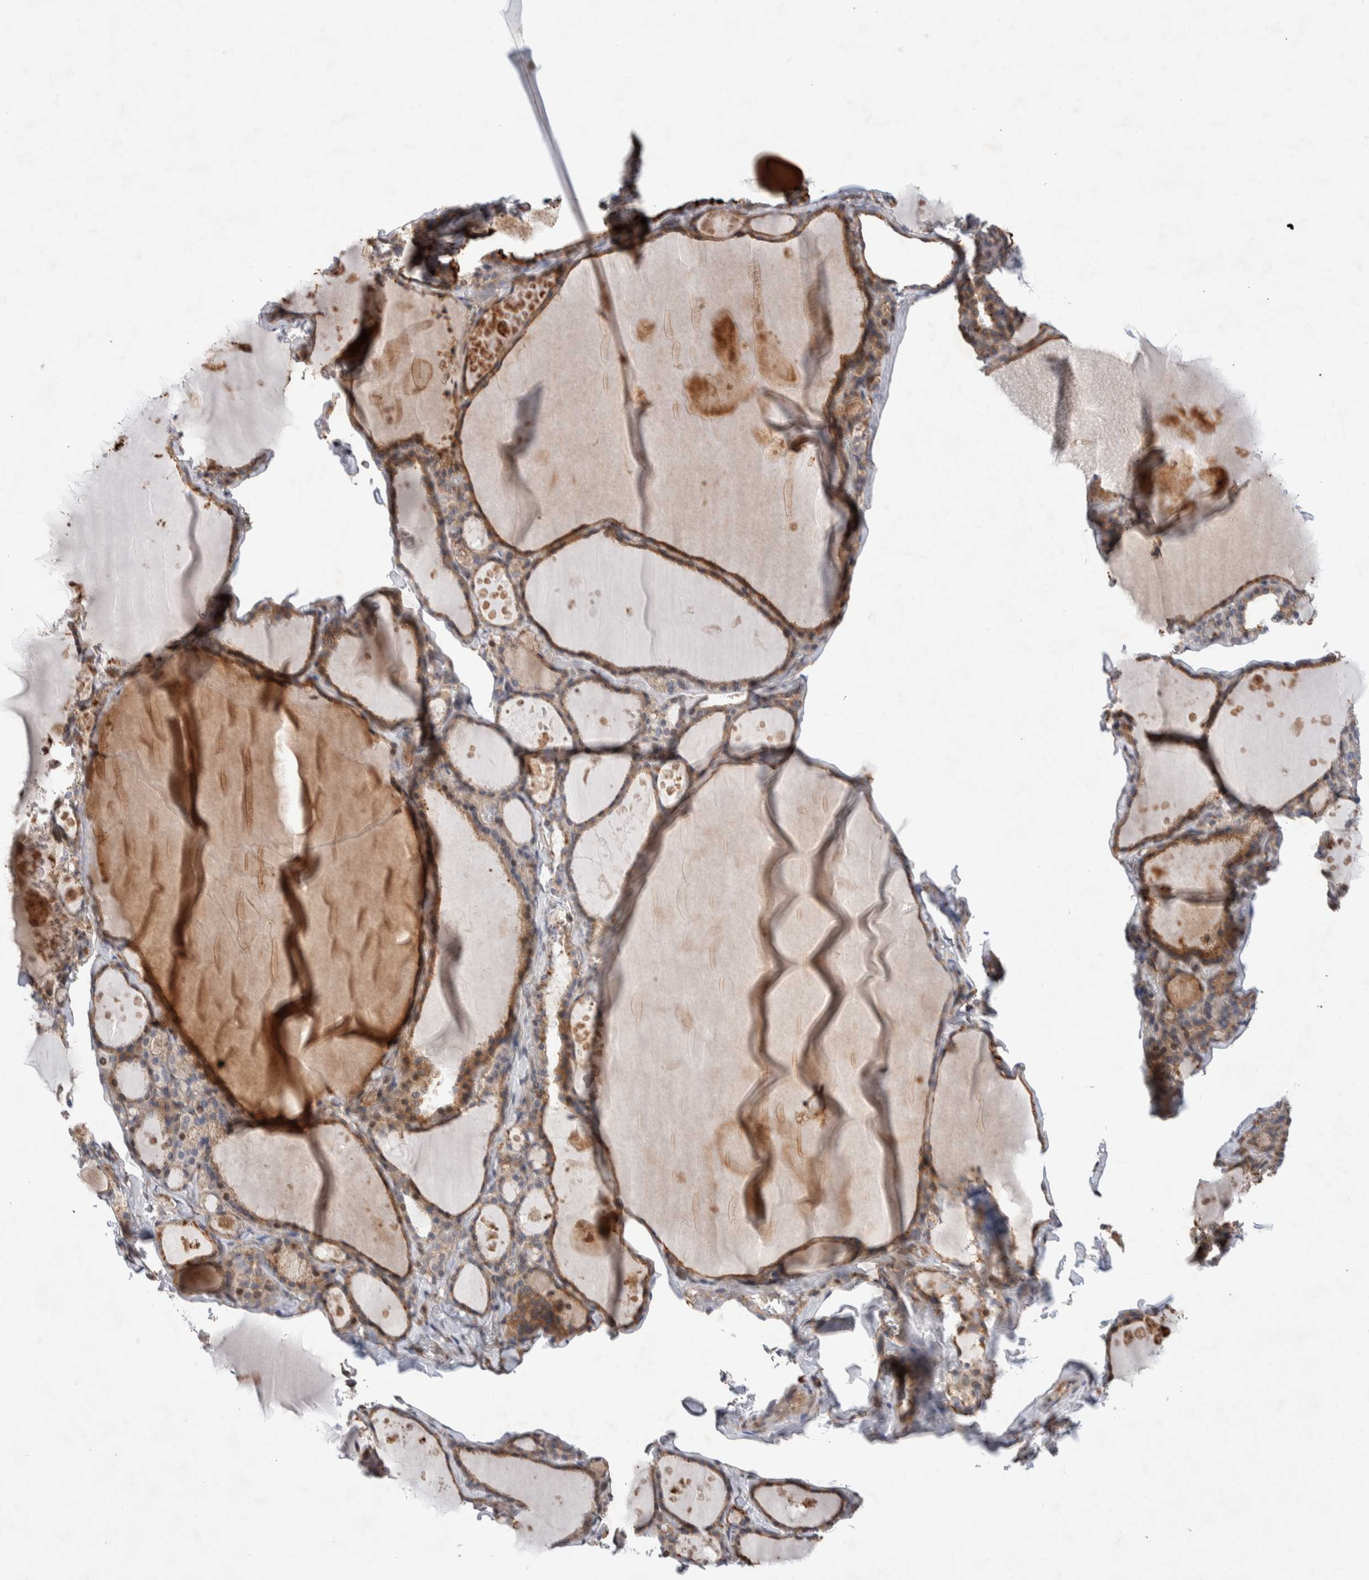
{"staining": {"intensity": "moderate", "quantity": ">75%", "location": "cytoplasmic/membranous"}, "tissue": "thyroid gland", "cell_type": "Glandular cells", "image_type": "normal", "snomed": [{"axis": "morphology", "description": "Normal tissue, NOS"}, {"axis": "topography", "description": "Thyroid gland"}], "caption": "High-power microscopy captured an IHC histopathology image of normal thyroid gland, revealing moderate cytoplasmic/membranous expression in about >75% of glandular cells.", "gene": "LZTS1", "patient": {"sex": "male", "age": 56}}